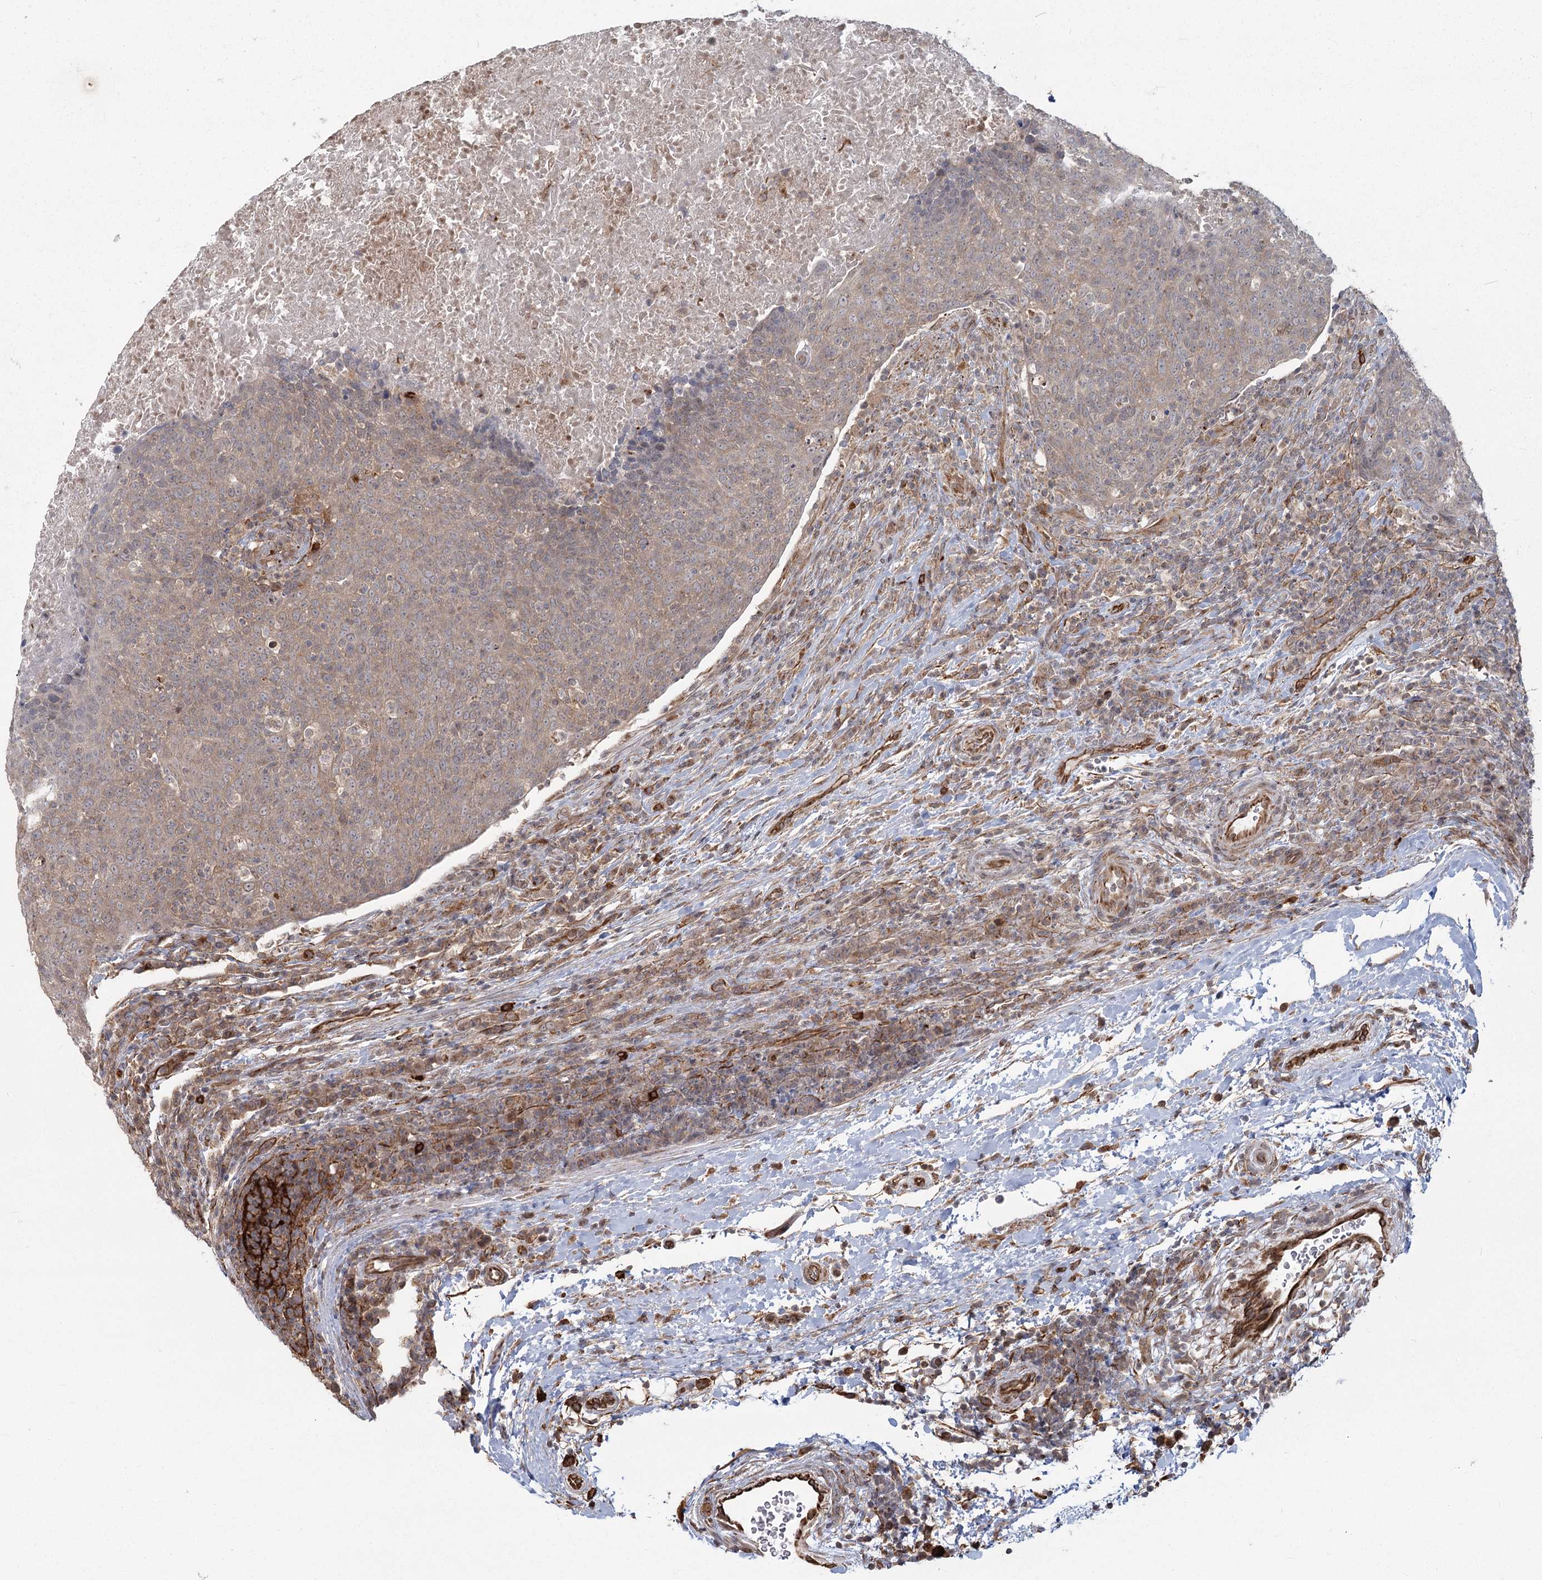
{"staining": {"intensity": "moderate", "quantity": "25%-75%", "location": "cytoplasmic/membranous"}, "tissue": "head and neck cancer", "cell_type": "Tumor cells", "image_type": "cancer", "snomed": [{"axis": "morphology", "description": "Squamous cell carcinoma, NOS"}, {"axis": "morphology", "description": "Squamous cell carcinoma, metastatic, NOS"}, {"axis": "topography", "description": "Lymph node"}, {"axis": "topography", "description": "Head-Neck"}], "caption": "Immunohistochemical staining of human head and neck cancer demonstrates medium levels of moderate cytoplasmic/membranous protein positivity in about 25%-75% of tumor cells. The protein of interest is stained brown, and the nuclei are stained in blue (DAB (3,3'-diaminobenzidine) IHC with brightfield microscopy, high magnification).", "gene": "AP2M1", "patient": {"sex": "male", "age": 62}}